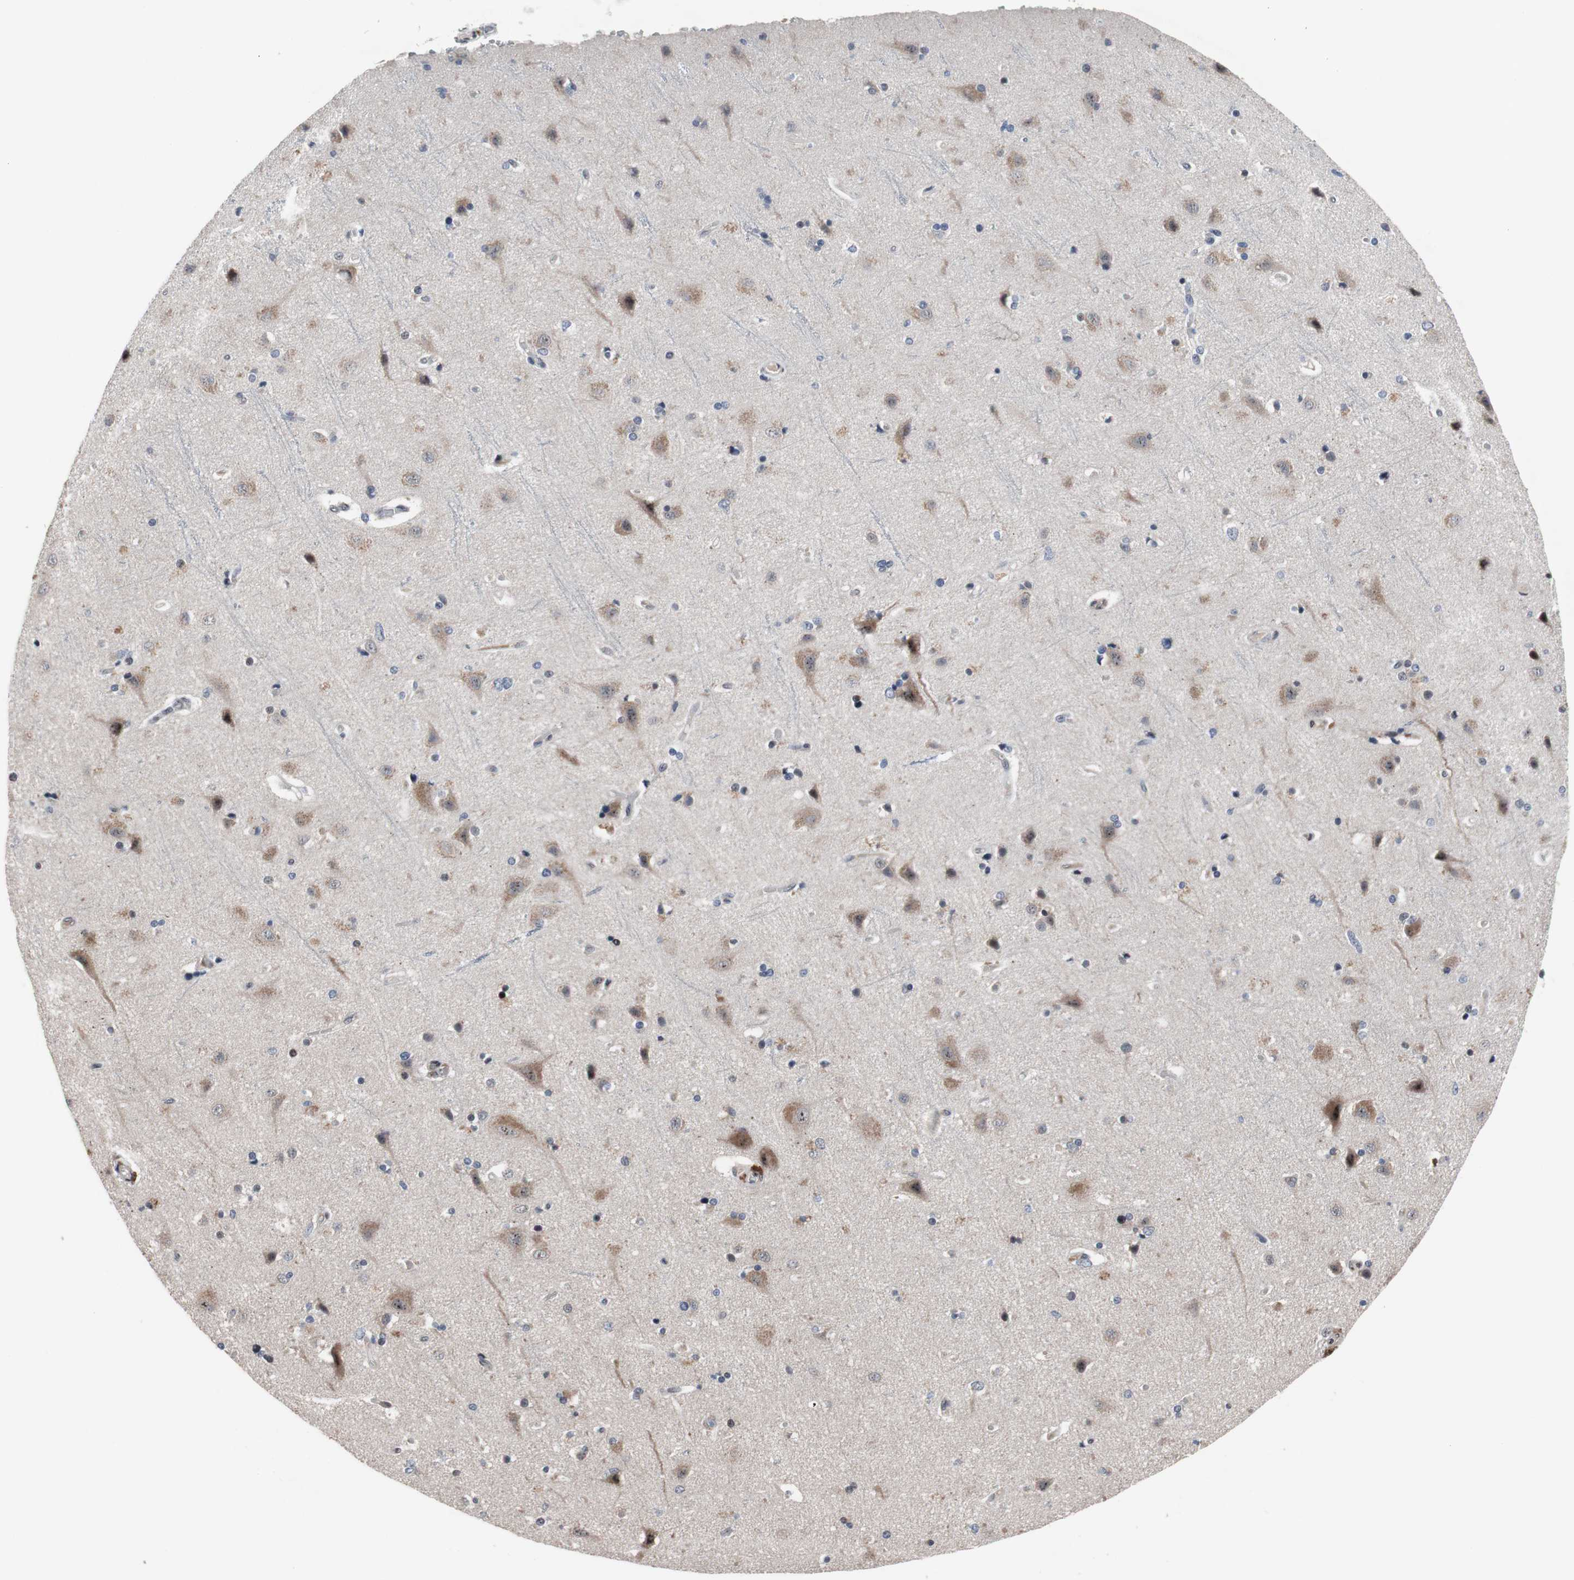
{"staining": {"intensity": "negative", "quantity": "none", "location": "none"}, "tissue": "cerebral cortex", "cell_type": "Endothelial cells", "image_type": "normal", "snomed": [{"axis": "morphology", "description": "Normal tissue, NOS"}, {"axis": "topography", "description": "Cerebral cortex"}], "caption": "Immunohistochemistry histopathology image of normal cerebral cortex: cerebral cortex stained with DAB reveals no significant protein expression in endothelial cells.", "gene": "PINX1", "patient": {"sex": "female", "age": 54}}